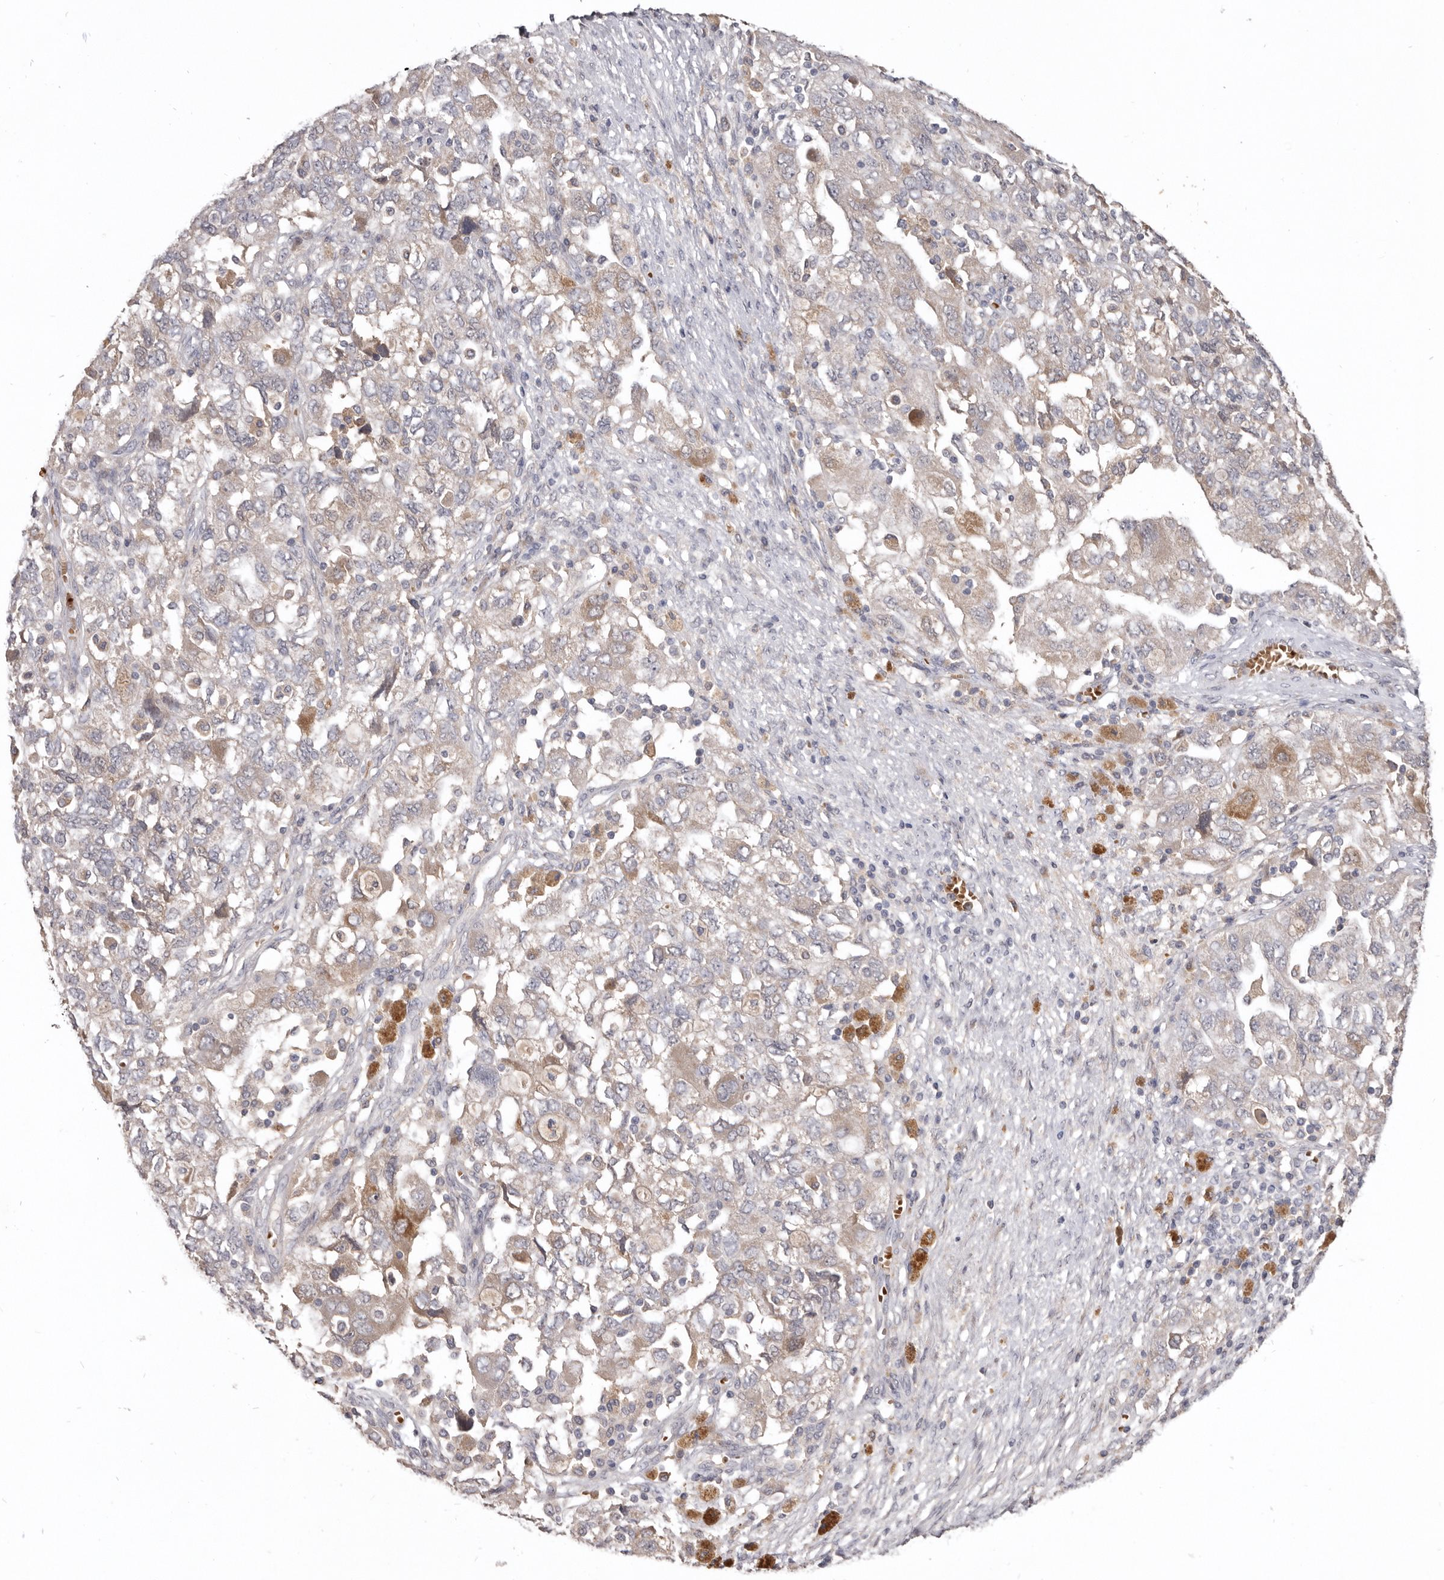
{"staining": {"intensity": "weak", "quantity": "<25%", "location": "cytoplasmic/membranous"}, "tissue": "ovarian cancer", "cell_type": "Tumor cells", "image_type": "cancer", "snomed": [{"axis": "morphology", "description": "Carcinoma, NOS"}, {"axis": "morphology", "description": "Cystadenocarcinoma, serous, NOS"}, {"axis": "topography", "description": "Ovary"}], "caption": "This is an immunohistochemistry histopathology image of human carcinoma (ovarian). There is no positivity in tumor cells.", "gene": "NENF", "patient": {"sex": "female", "age": 69}}